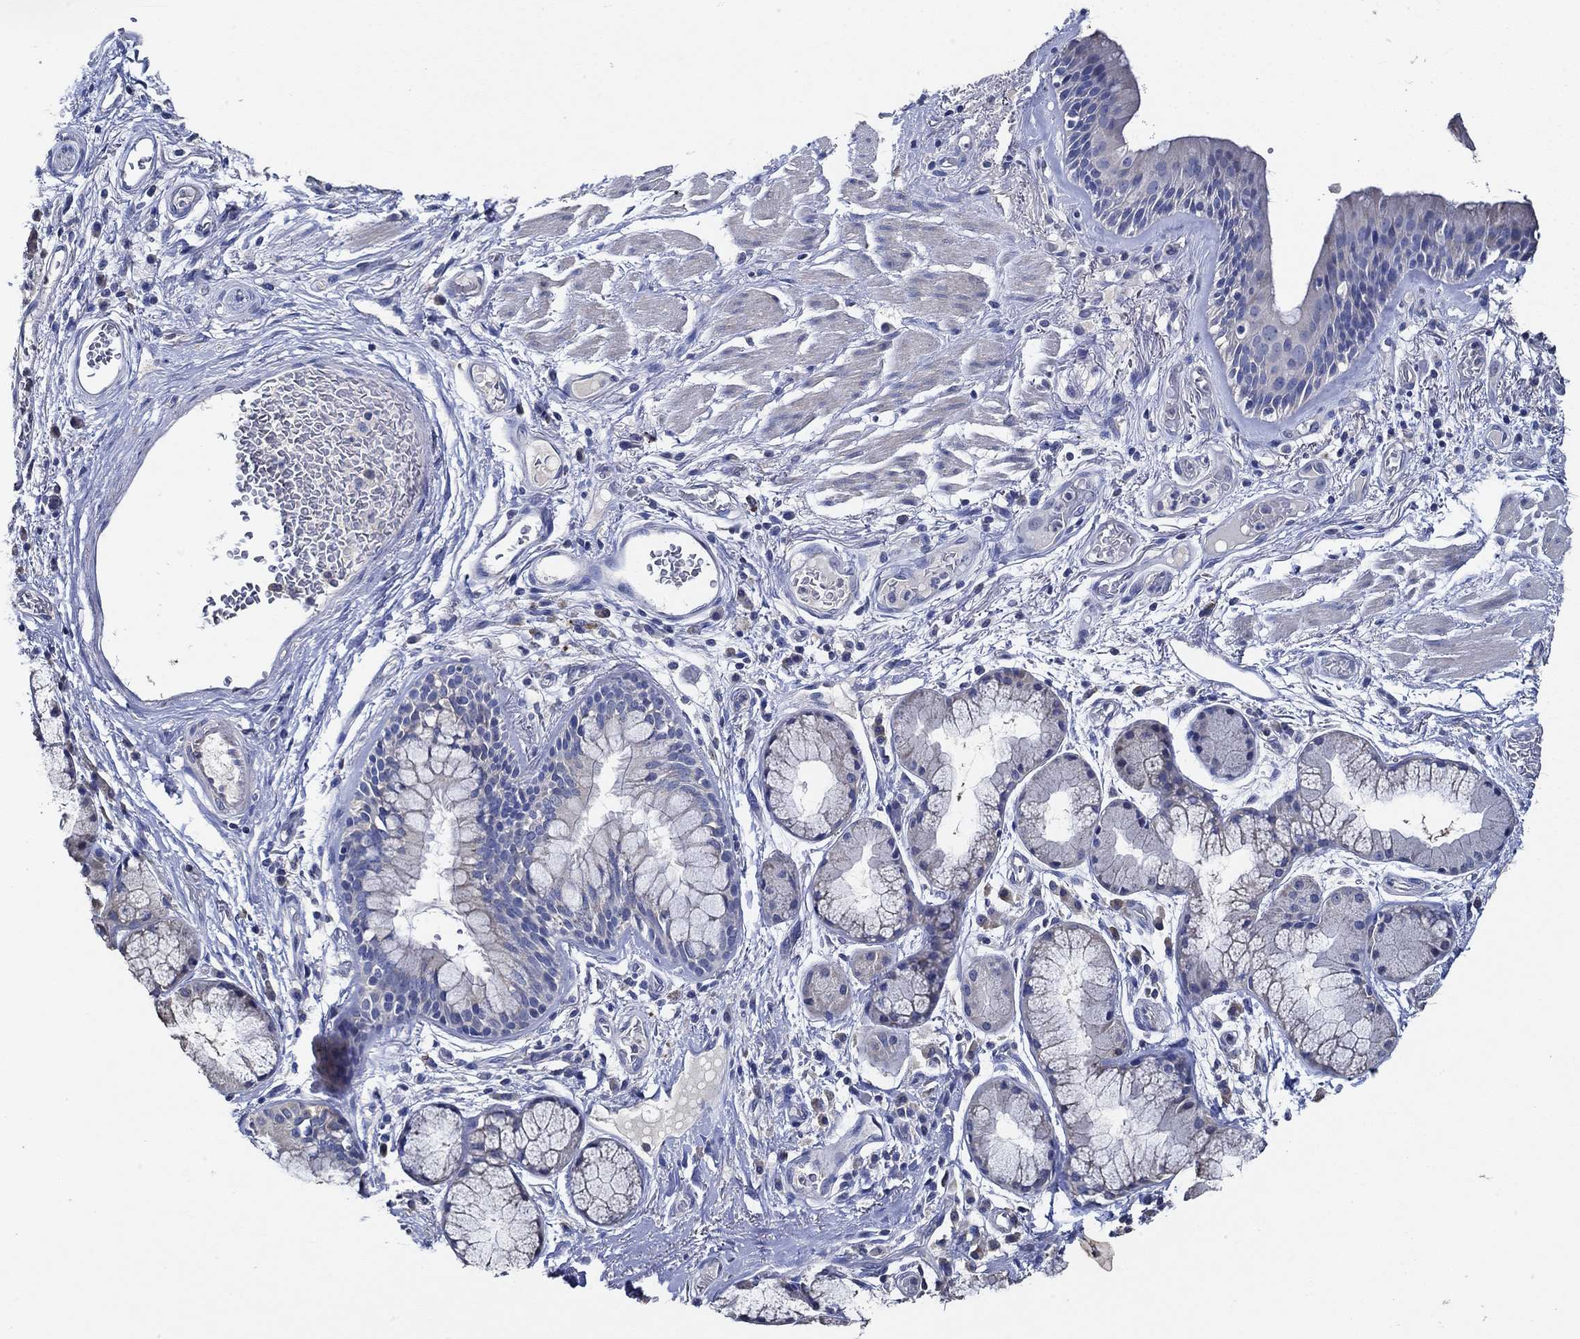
{"staining": {"intensity": "negative", "quantity": "none", "location": "none"}, "tissue": "bronchus", "cell_type": "Respiratory epithelial cells", "image_type": "normal", "snomed": [{"axis": "morphology", "description": "Normal tissue, NOS"}, {"axis": "topography", "description": "Bronchus"}, {"axis": "topography", "description": "Lung"}], "caption": "An immunohistochemistry photomicrograph of unremarkable bronchus is shown. There is no staining in respiratory epithelial cells of bronchus. (DAB (3,3'-diaminobenzidine) IHC visualized using brightfield microscopy, high magnification).", "gene": "DOCK3", "patient": {"sex": "female", "age": 57}}